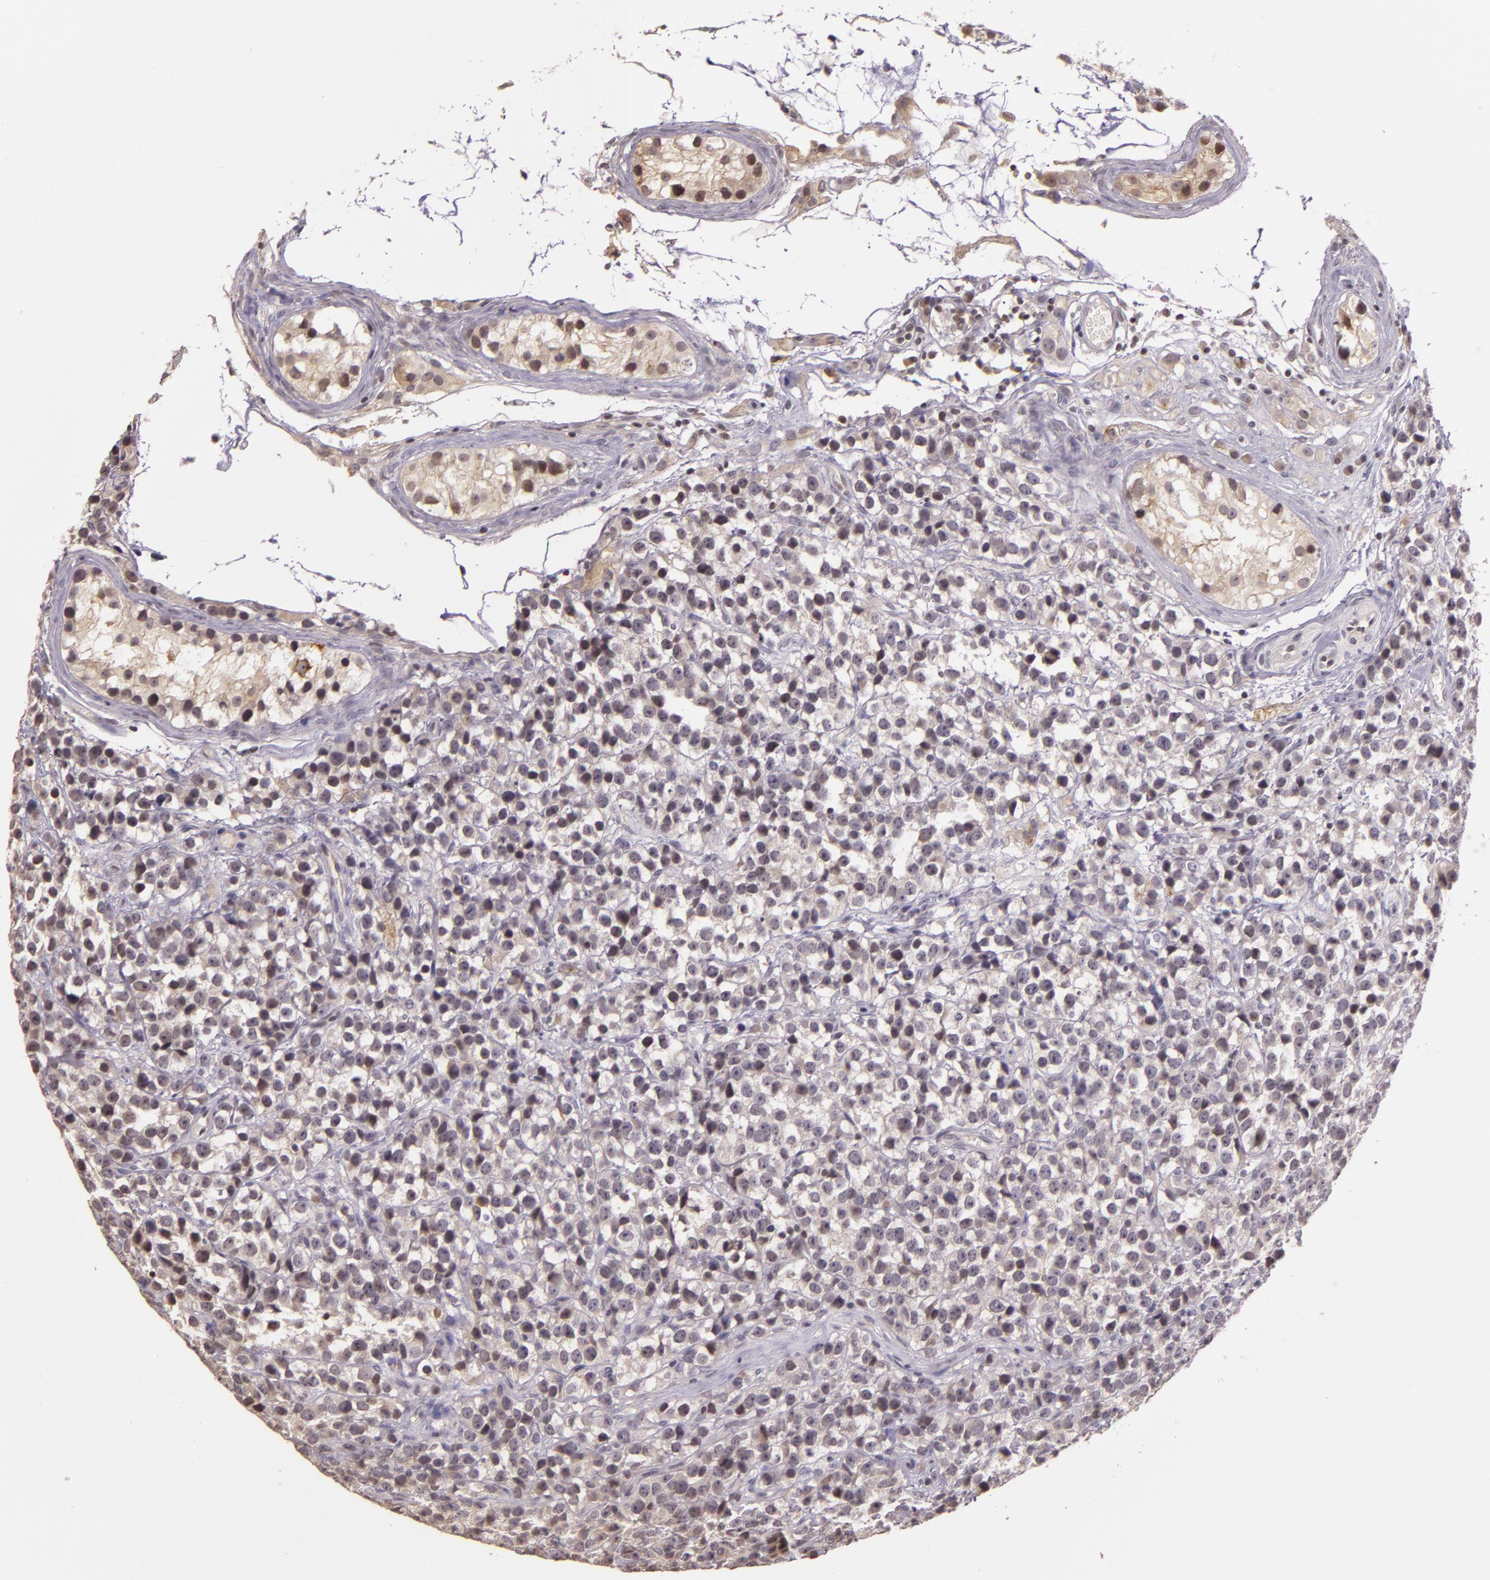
{"staining": {"intensity": "weak", "quantity": "25%-75%", "location": "cytoplasmic/membranous"}, "tissue": "testis cancer", "cell_type": "Tumor cells", "image_type": "cancer", "snomed": [{"axis": "morphology", "description": "Seminoma, NOS"}, {"axis": "topography", "description": "Testis"}], "caption": "Testis cancer (seminoma) was stained to show a protein in brown. There is low levels of weak cytoplasmic/membranous positivity in approximately 25%-75% of tumor cells.", "gene": "ARMH4", "patient": {"sex": "male", "age": 25}}